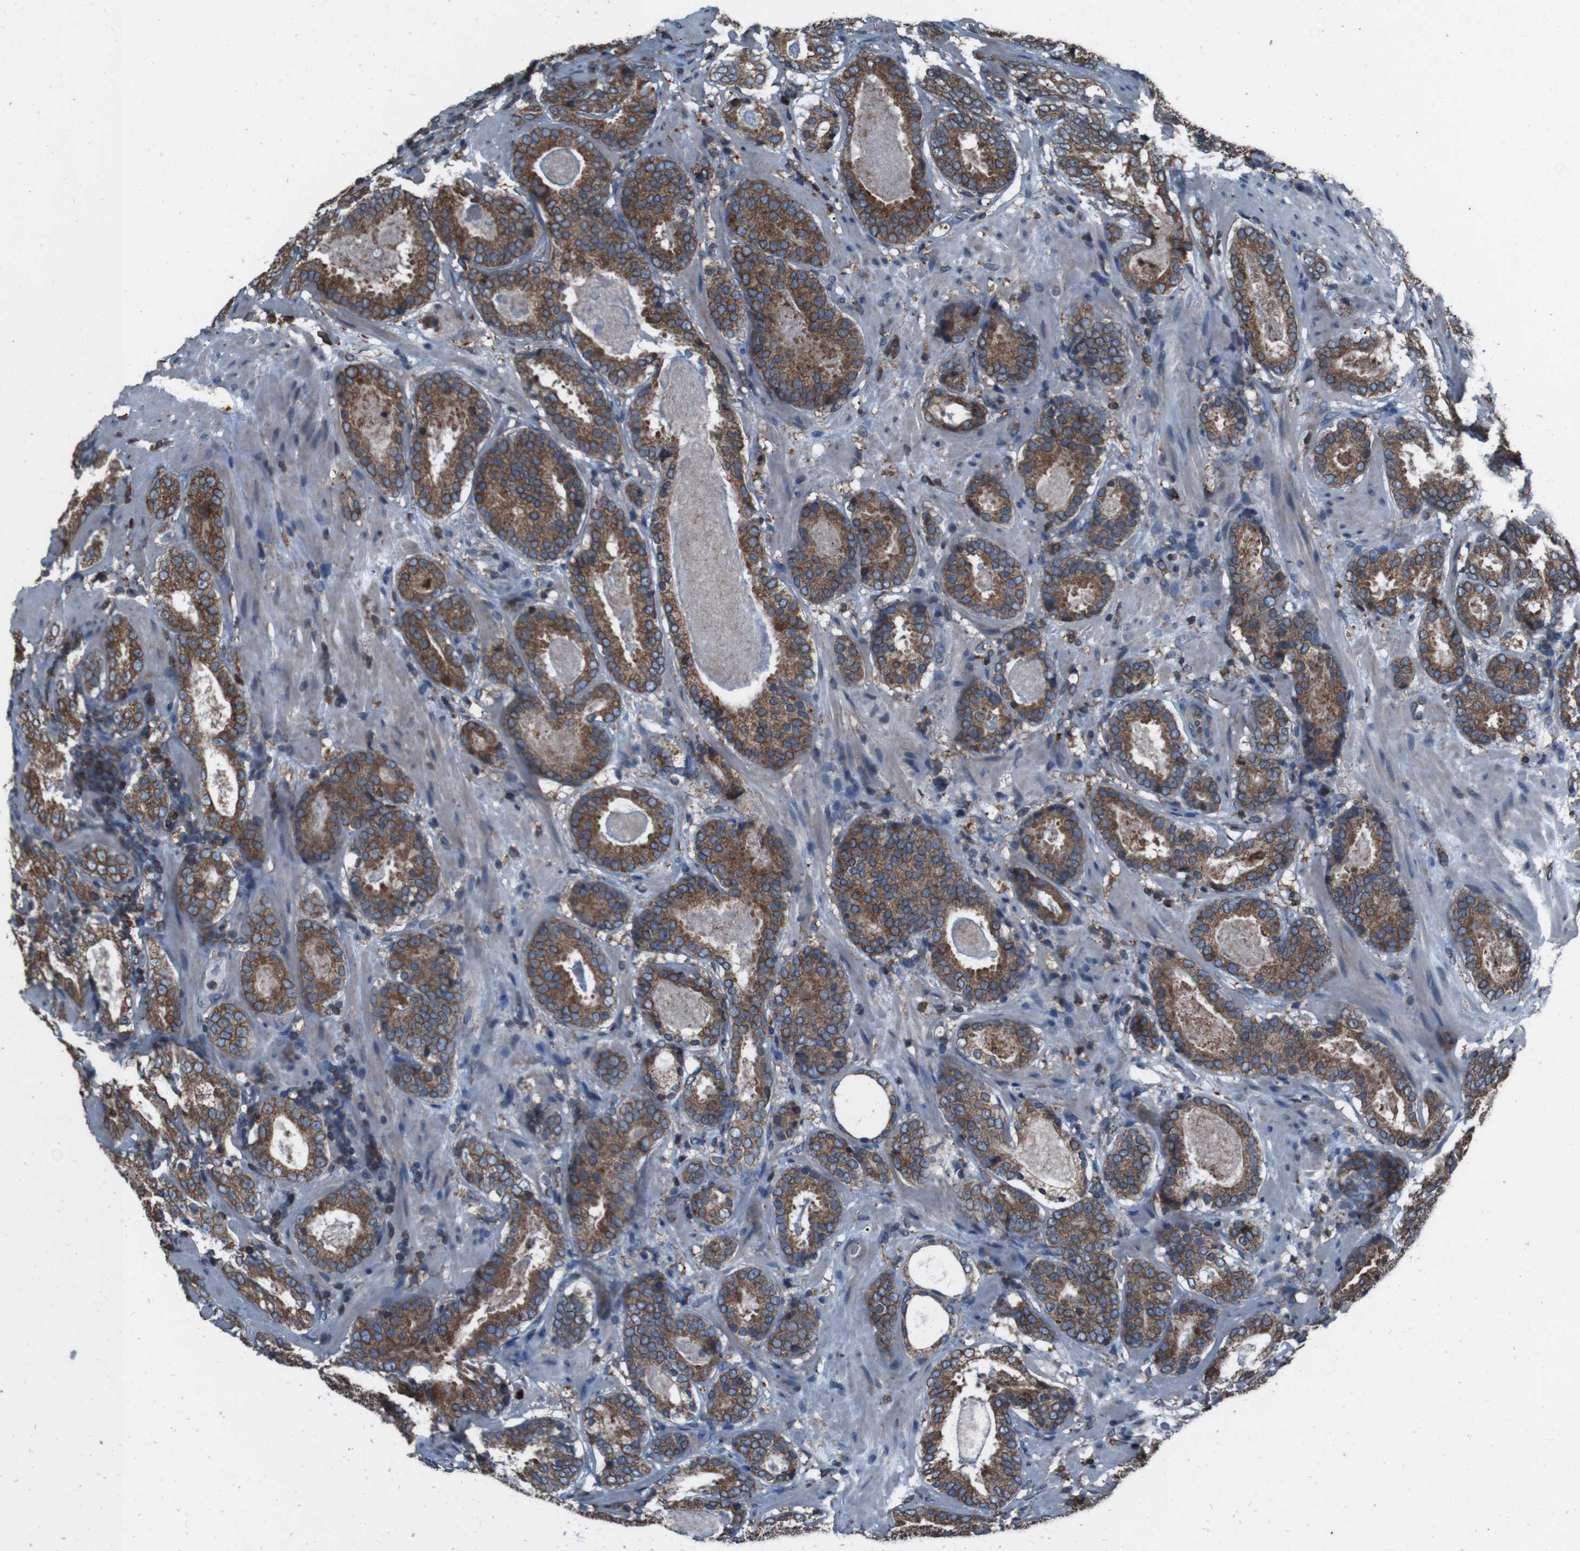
{"staining": {"intensity": "moderate", "quantity": ">75%", "location": "cytoplasmic/membranous"}, "tissue": "prostate cancer", "cell_type": "Tumor cells", "image_type": "cancer", "snomed": [{"axis": "morphology", "description": "Adenocarcinoma, Low grade"}, {"axis": "topography", "description": "Prostate"}], "caption": "The micrograph demonstrates staining of prostate cancer (adenocarcinoma (low-grade)), revealing moderate cytoplasmic/membranous protein positivity (brown color) within tumor cells. The staining is performed using DAB (3,3'-diaminobenzidine) brown chromogen to label protein expression. The nuclei are counter-stained blue using hematoxylin.", "gene": "APMAP", "patient": {"sex": "male", "age": 69}}